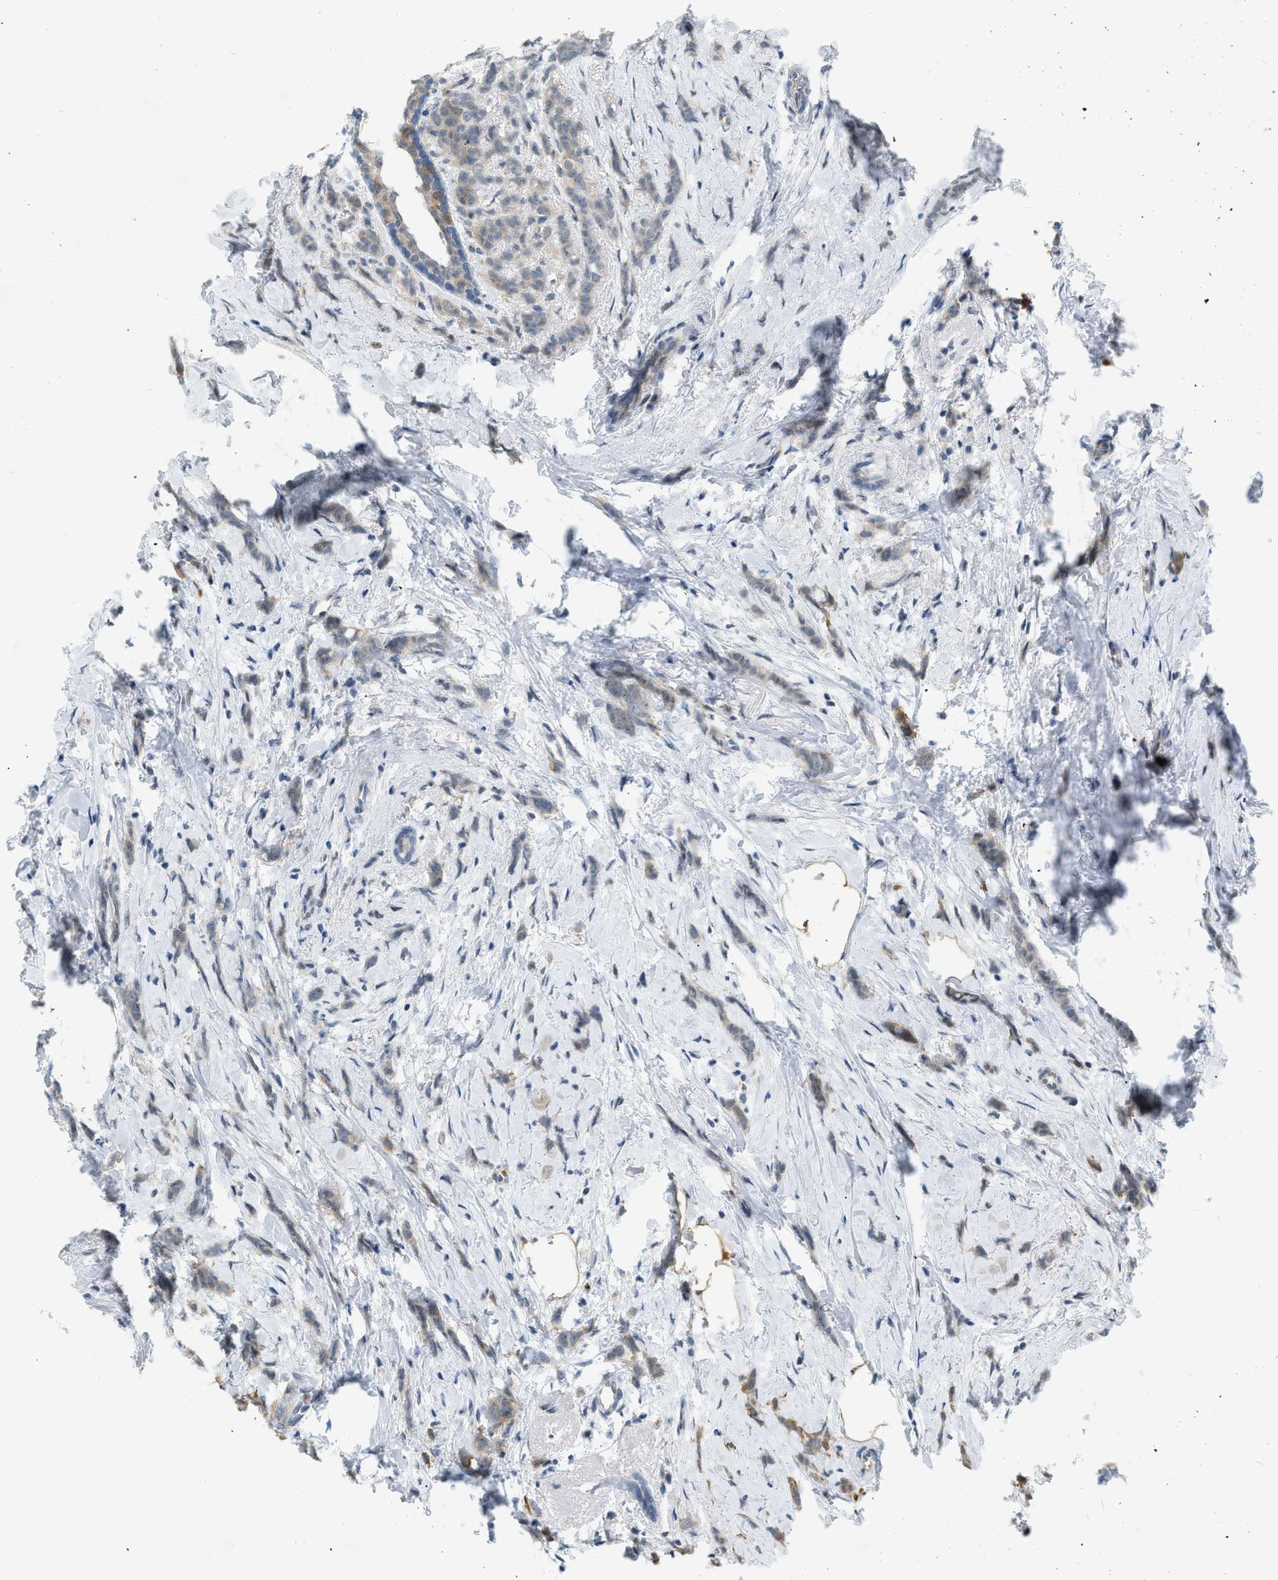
{"staining": {"intensity": "weak", "quantity": ">75%", "location": "cytoplasmic/membranous"}, "tissue": "breast cancer", "cell_type": "Tumor cells", "image_type": "cancer", "snomed": [{"axis": "morphology", "description": "Lobular carcinoma, in situ"}, {"axis": "morphology", "description": "Lobular carcinoma"}, {"axis": "topography", "description": "Breast"}], "caption": "This micrograph shows immunohistochemistry staining of human breast lobular carcinoma, with low weak cytoplasmic/membranous staining in about >75% of tumor cells.", "gene": "ZNF408", "patient": {"sex": "female", "age": 41}}